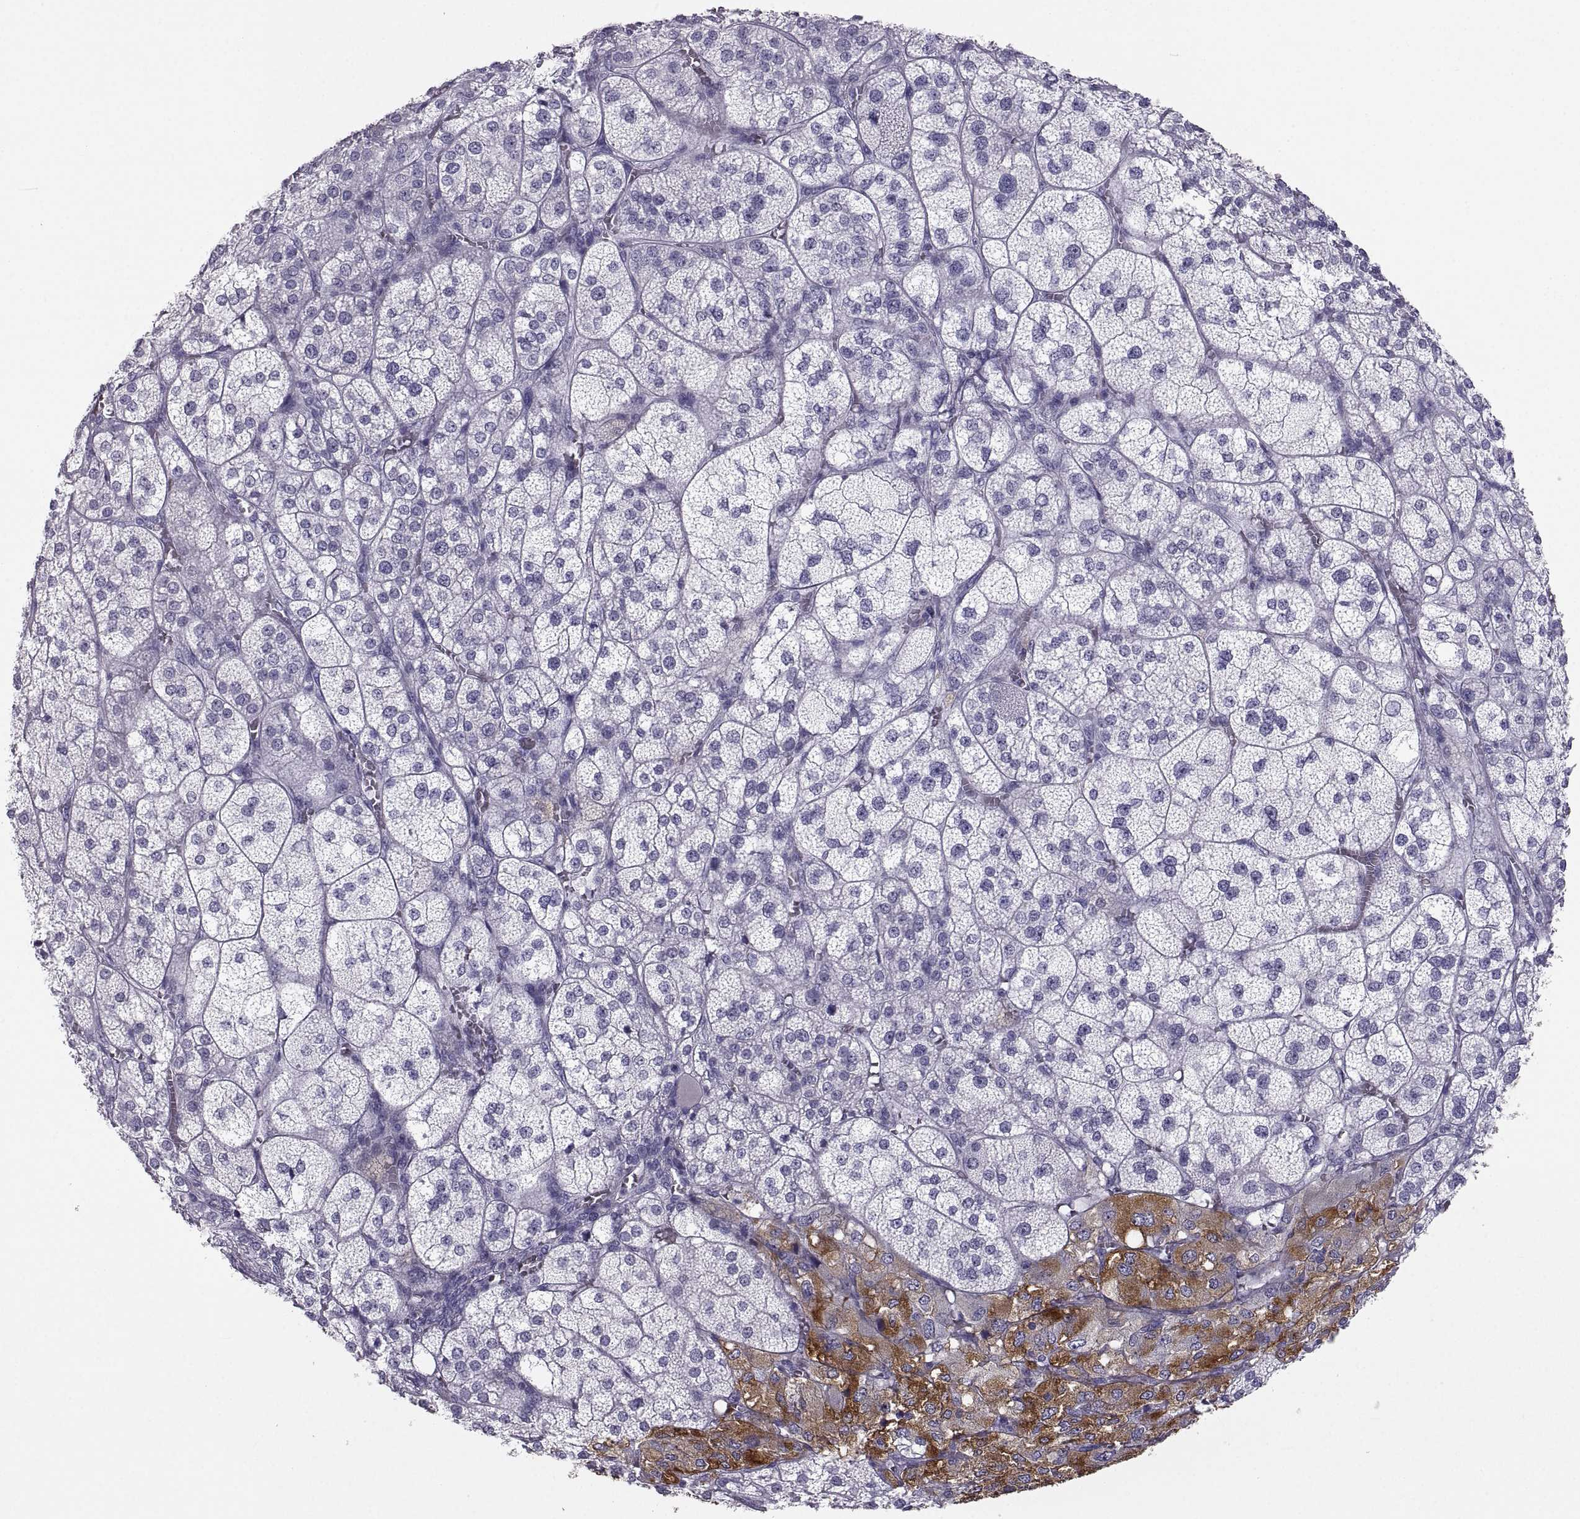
{"staining": {"intensity": "strong", "quantity": "<25%", "location": "cytoplasmic/membranous"}, "tissue": "adrenal gland", "cell_type": "Glandular cells", "image_type": "normal", "snomed": [{"axis": "morphology", "description": "Normal tissue, NOS"}, {"axis": "topography", "description": "Adrenal gland"}], "caption": "Human adrenal gland stained with a brown dye demonstrates strong cytoplasmic/membranous positive positivity in about <25% of glandular cells.", "gene": "PCSK1N", "patient": {"sex": "female", "age": 60}}